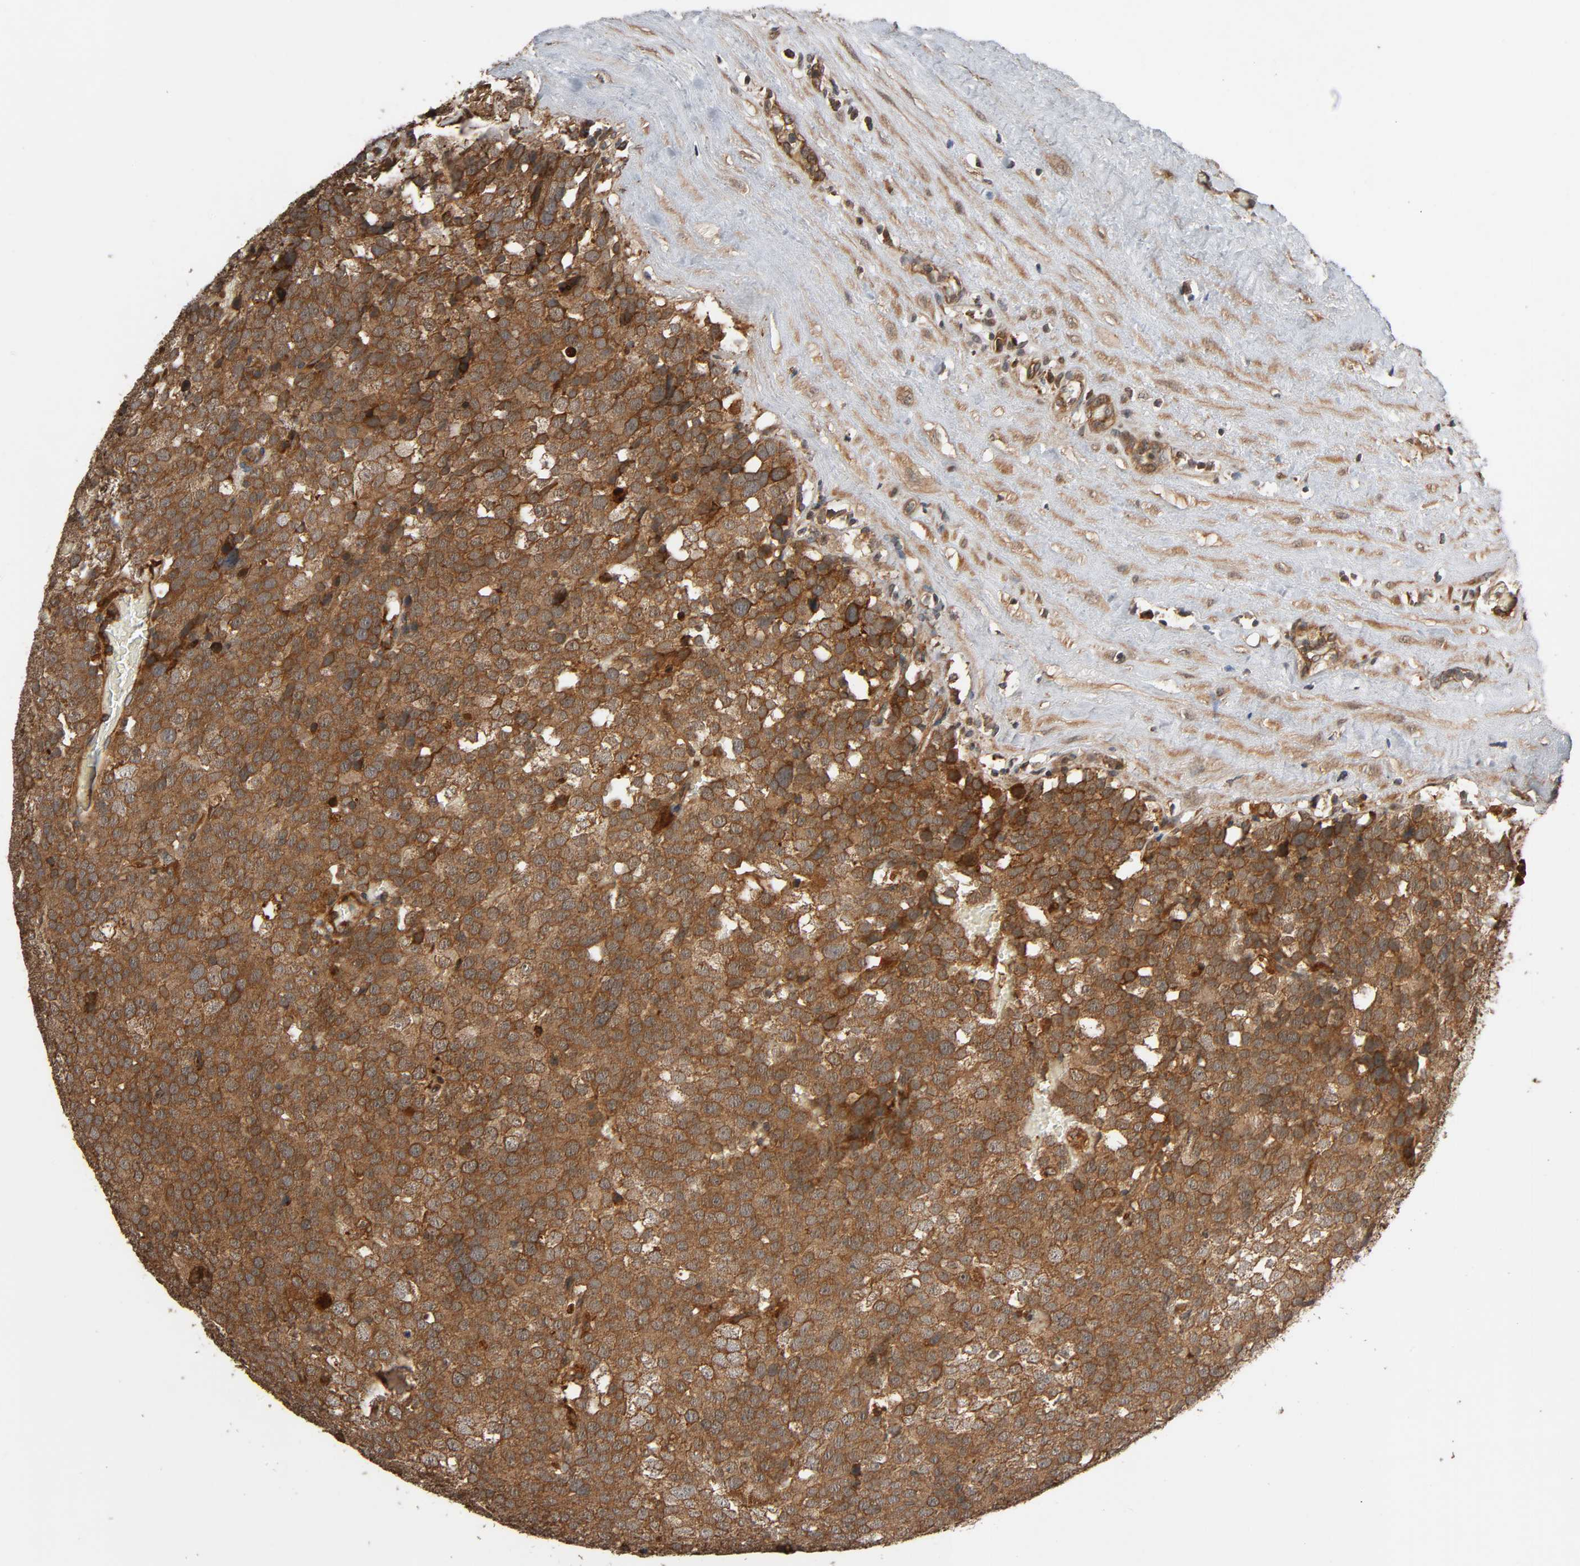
{"staining": {"intensity": "moderate", "quantity": ">75%", "location": "cytoplasmic/membranous"}, "tissue": "testis cancer", "cell_type": "Tumor cells", "image_type": "cancer", "snomed": [{"axis": "morphology", "description": "Seminoma, NOS"}, {"axis": "topography", "description": "Testis"}], "caption": "Testis cancer (seminoma) was stained to show a protein in brown. There is medium levels of moderate cytoplasmic/membranous expression in approximately >75% of tumor cells. (Brightfield microscopy of DAB IHC at high magnification).", "gene": "MAP3K8", "patient": {"sex": "male", "age": 71}}